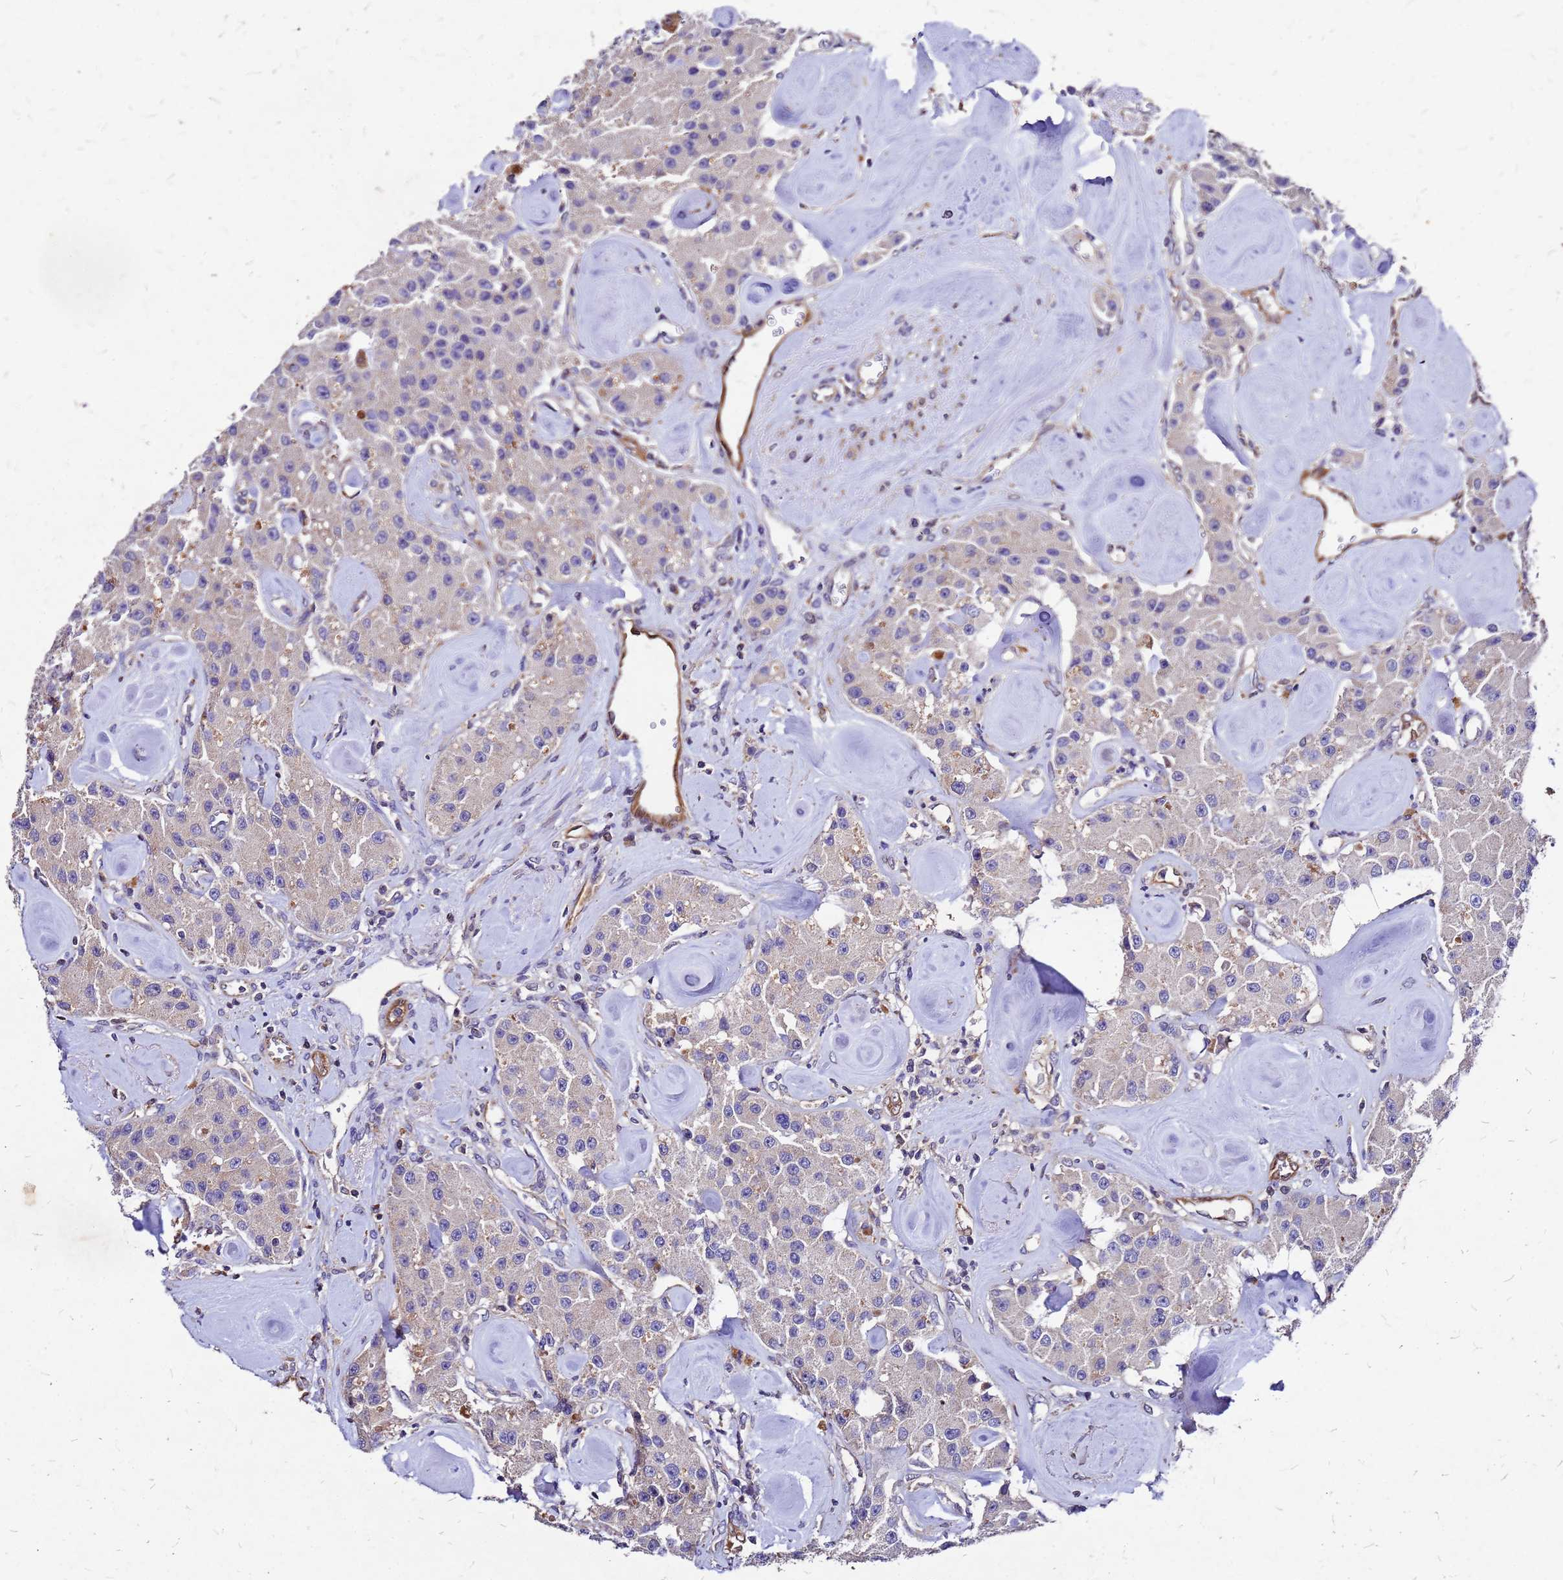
{"staining": {"intensity": "negative", "quantity": "none", "location": "none"}, "tissue": "carcinoid", "cell_type": "Tumor cells", "image_type": "cancer", "snomed": [{"axis": "morphology", "description": "Carcinoid, malignant, NOS"}, {"axis": "topography", "description": "Pancreas"}], "caption": "A photomicrograph of human malignant carcinoid is negative for staining in tumor cells.", "gene": "DUSP23", "patient": {"sex": "male", "age": 41}}